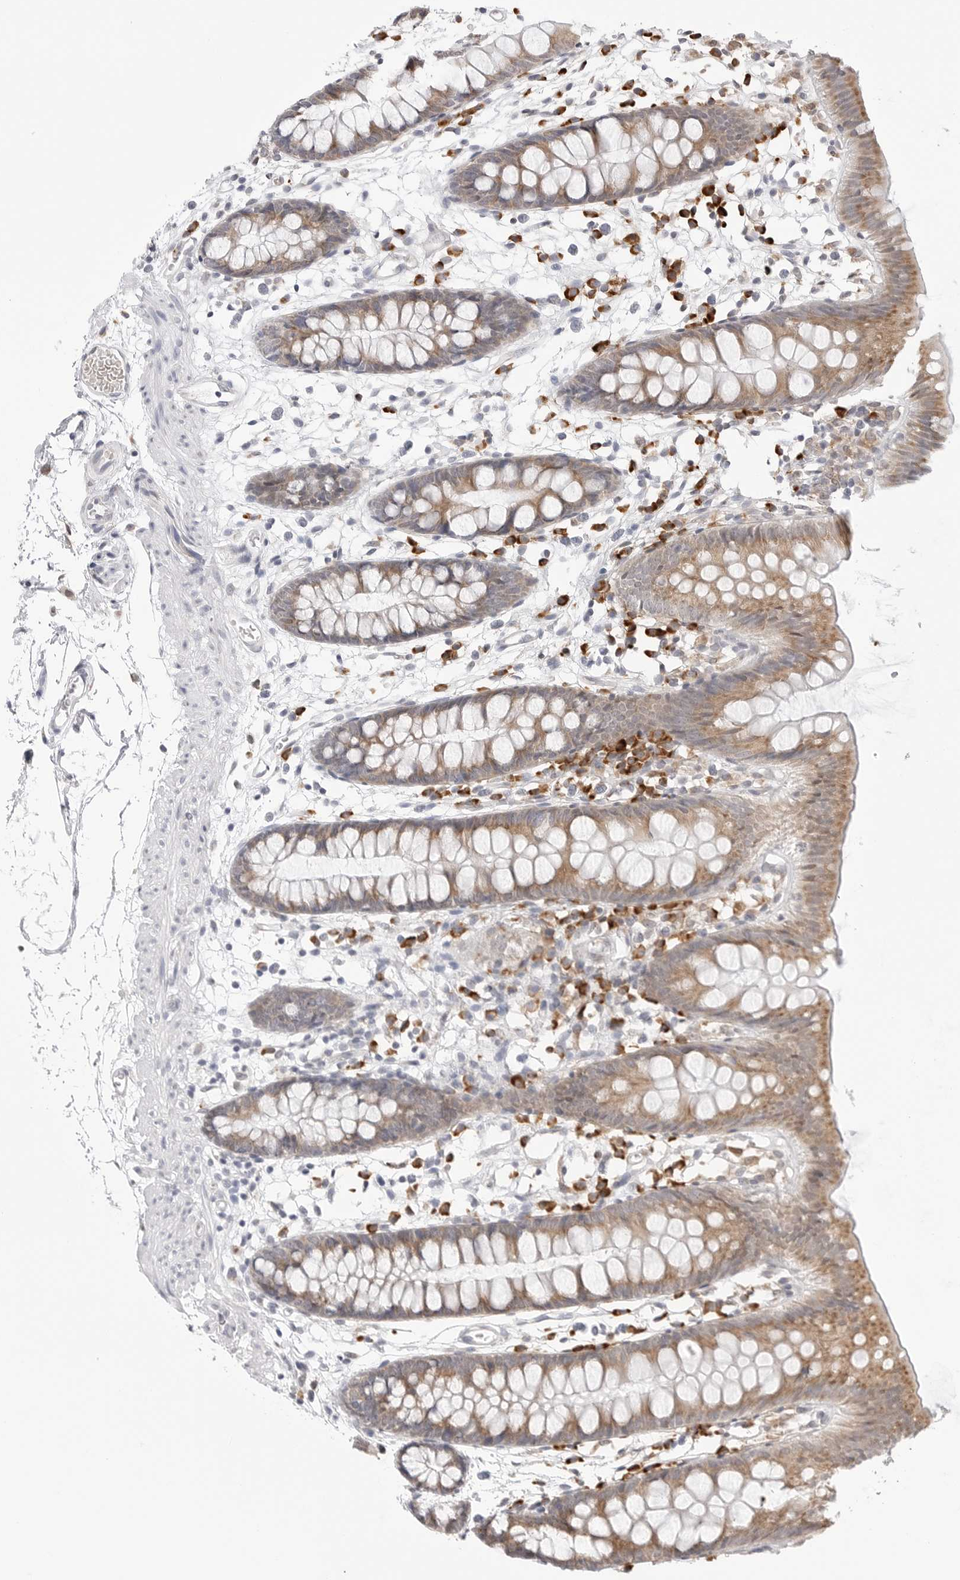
{"staining": {"intensity": "negative", "quantity": "none", "location": "none"}, "tissue": "colon", "cell_type": "Endothelial cells", "image_type": "normal", "snomed": [{"axis": "morphology", "description": "Normal tissue, NOS"}, {"axis": "topography", "description": "Colon"}], "caption": "An immunohistochemistry (IHC) photomicrograph of benign colon is shown. There is no staining in endothelial cells of colon. (DAB (3,3'-diaminobenzidine) immunohistochemistry, high magnification).", "gene": "RPN1", "patient": {"sex": "male", "age": 56}}